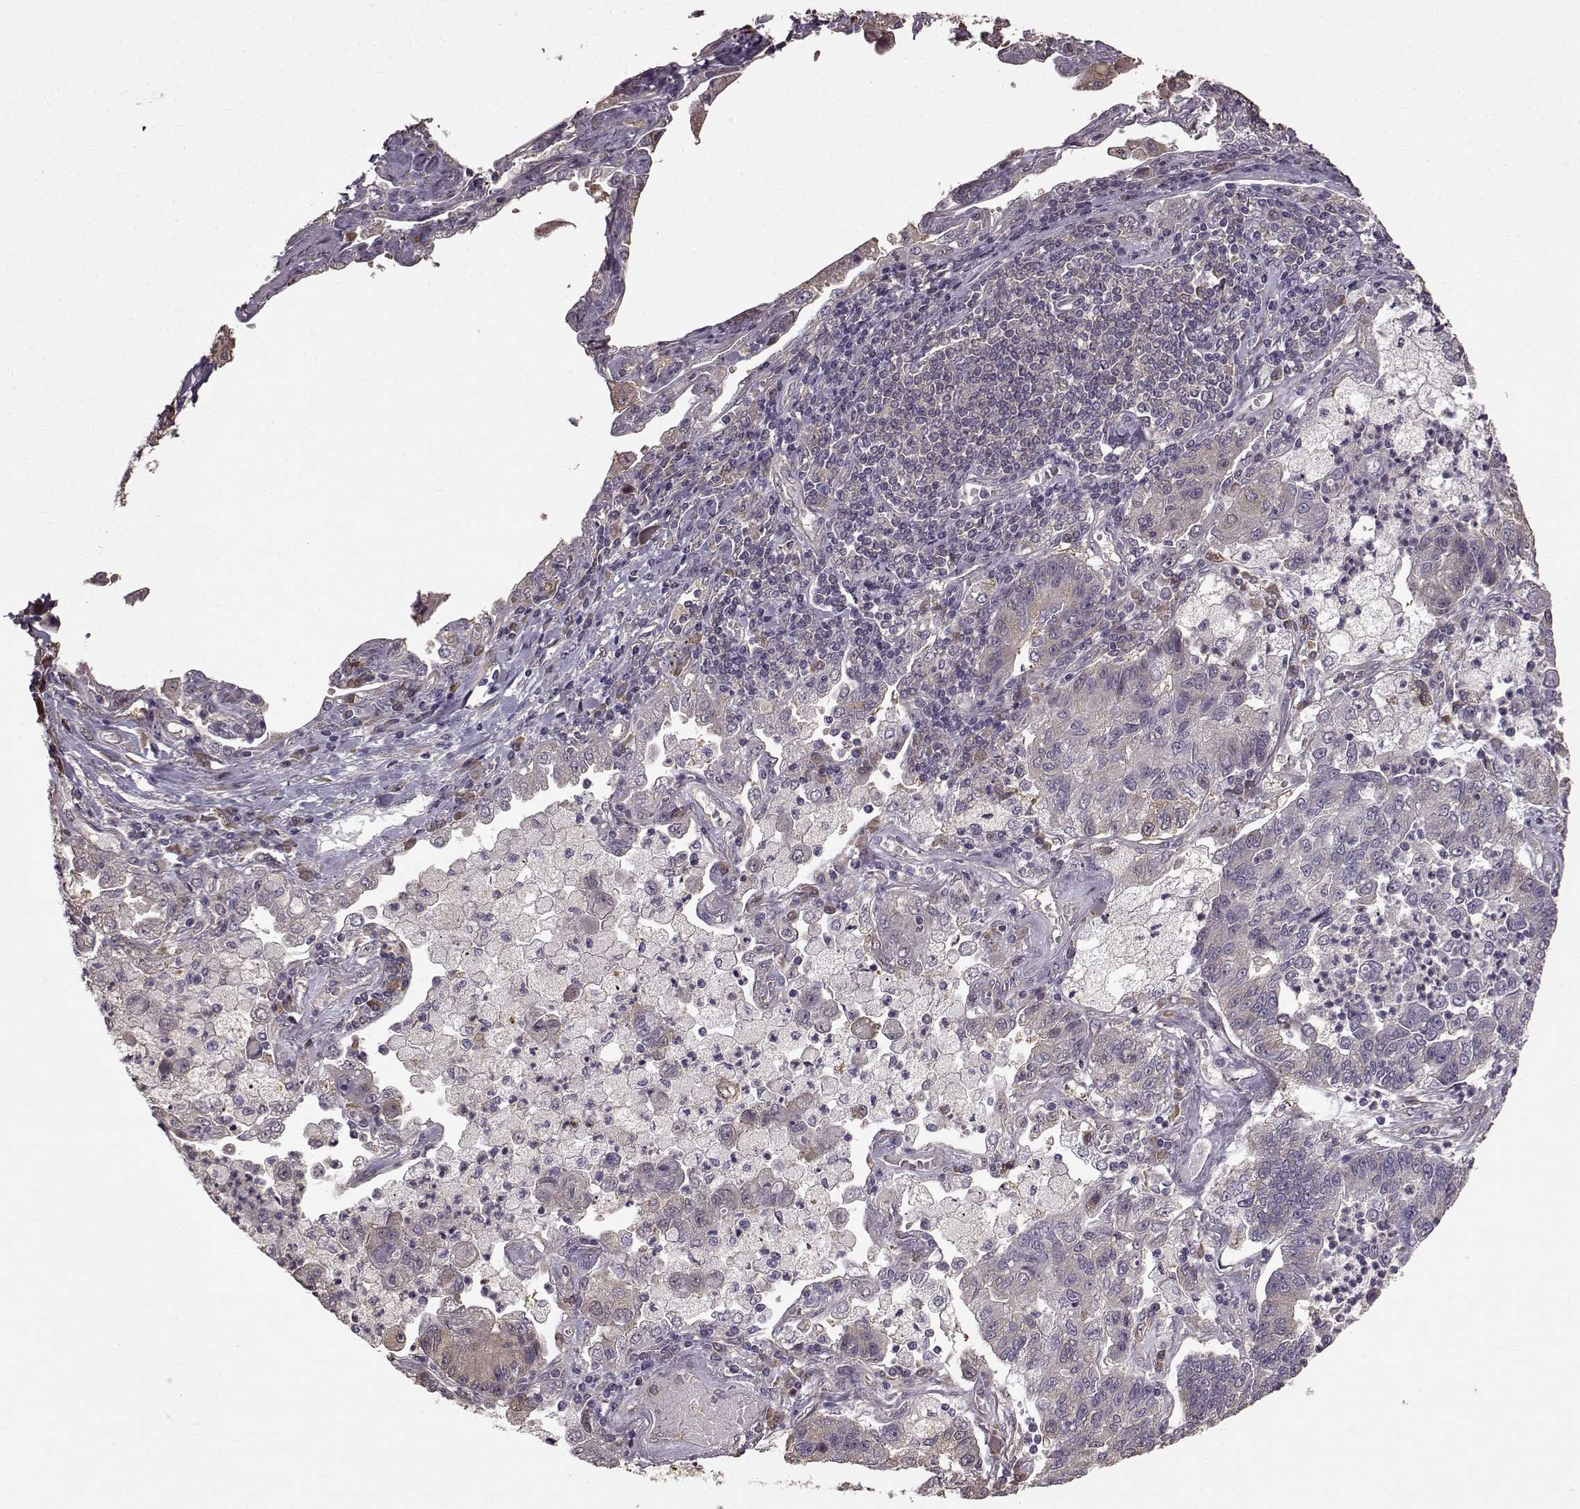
{"staining": {"intensity": "weak", "quantity": "<25%", "location": "cytoplasmic/membranous"}, "tissue": "lung cancer", "cell_type": "Tumor cells", "image_type": "cancer", "snomed": [{"axis": "morphology", "description": "Adenocarcinoma, NOS"}, {"axis": "topography", "description": "Lung"}], "caption": "Protein analysis of lung cancer reveals no significant expression in tumor cells.", "gene": "NME1-NME2", "patient": {"sex": "female", "age": 57}}